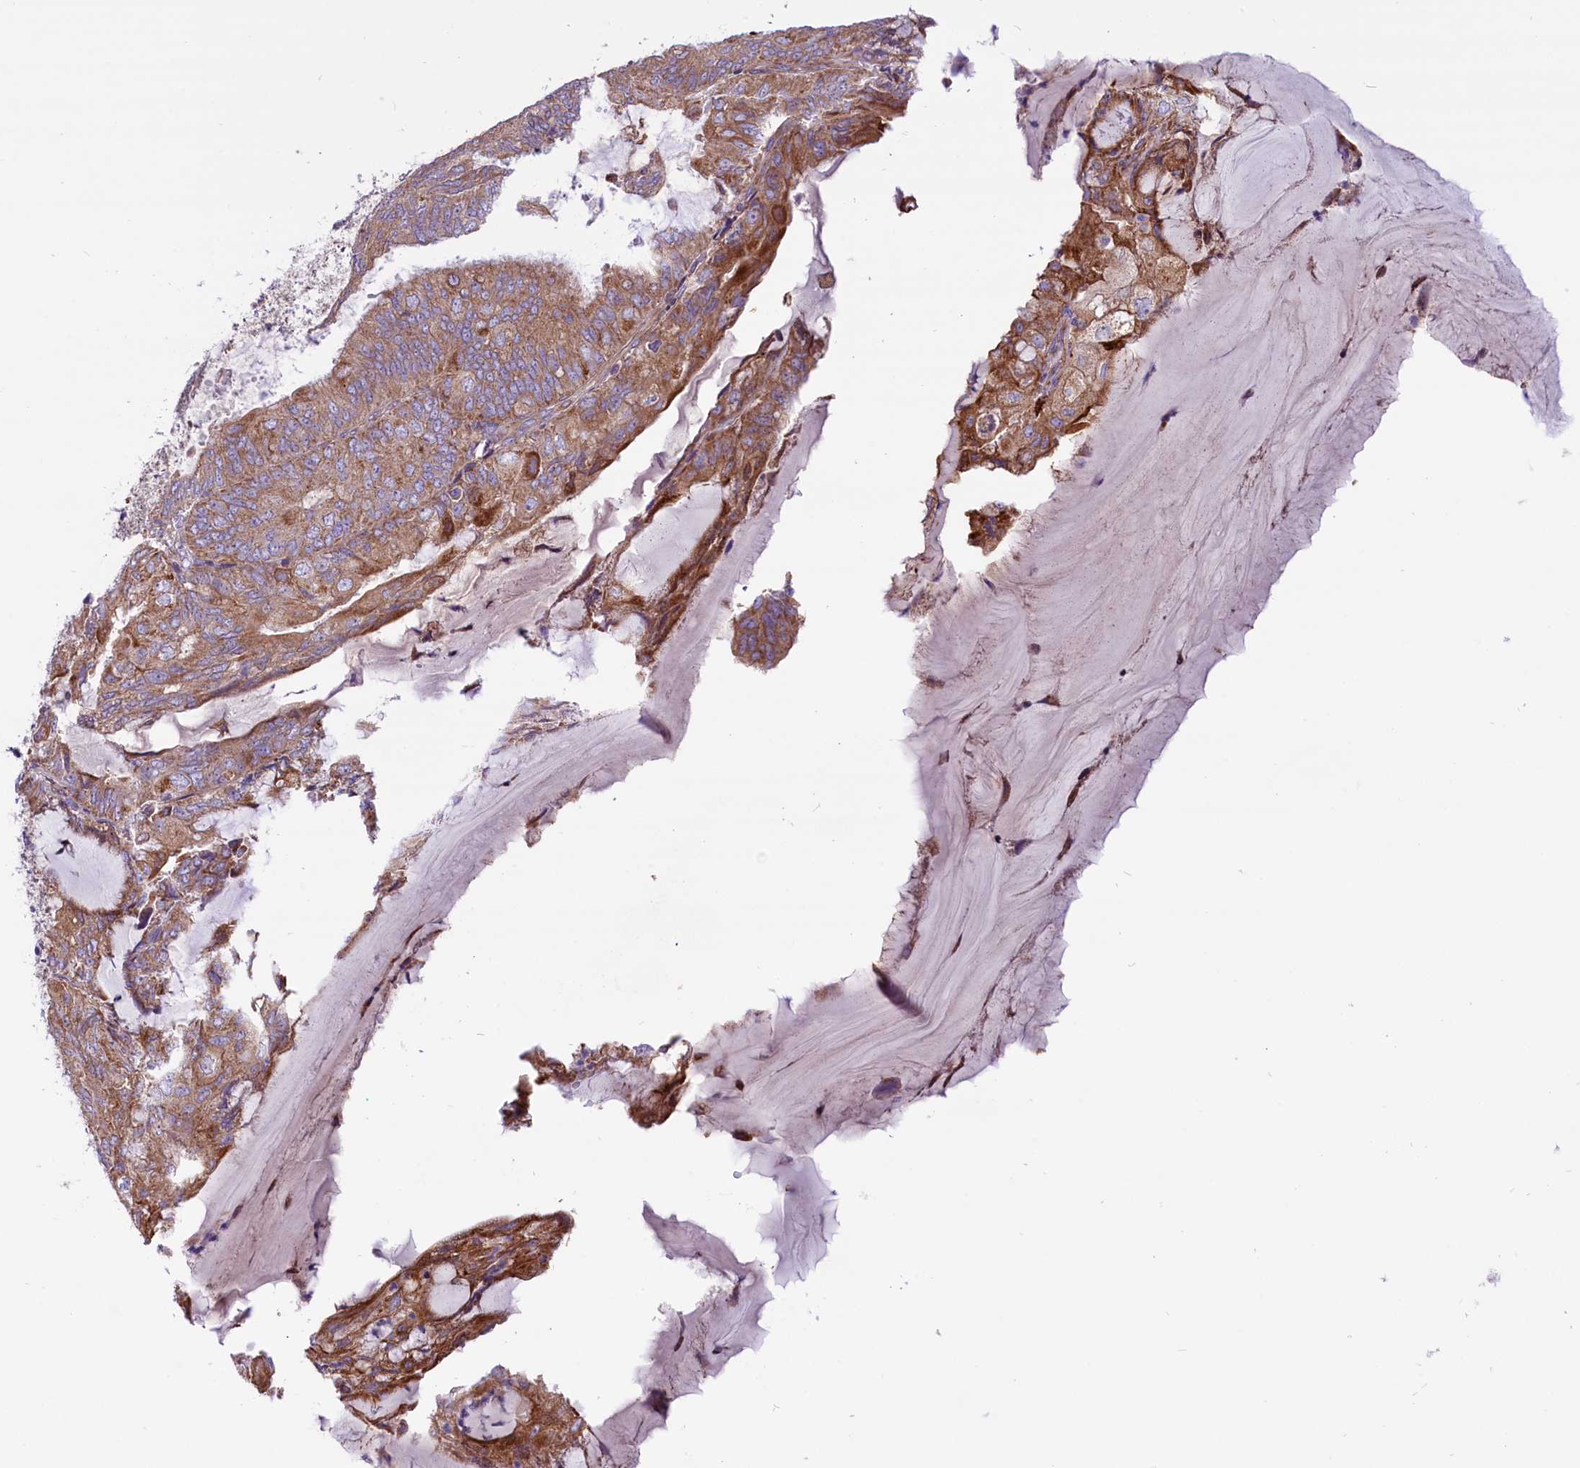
{"staining": {"intensity": "moderate", "quantity": ">75%", "location": "cytoplasmic/membranous"}, "tissue": "endometrial cancer", "cell_type": "Tumor cells", "image_type": "cancer", "snomed": [{"axis": "morphology", "description": "Adenocarcinoma, NOS"}, {"axis": "topography", "description": "Endometrium"}], "caption": "Immunohistochemical staining of human endometrial cancer reveals medium levels of moderate cytoplasmic/membranous protein expression in approximately >75% of tumor cells.", "gene": "PTPRU", "patient": {"sex": "female", "age": 81}}